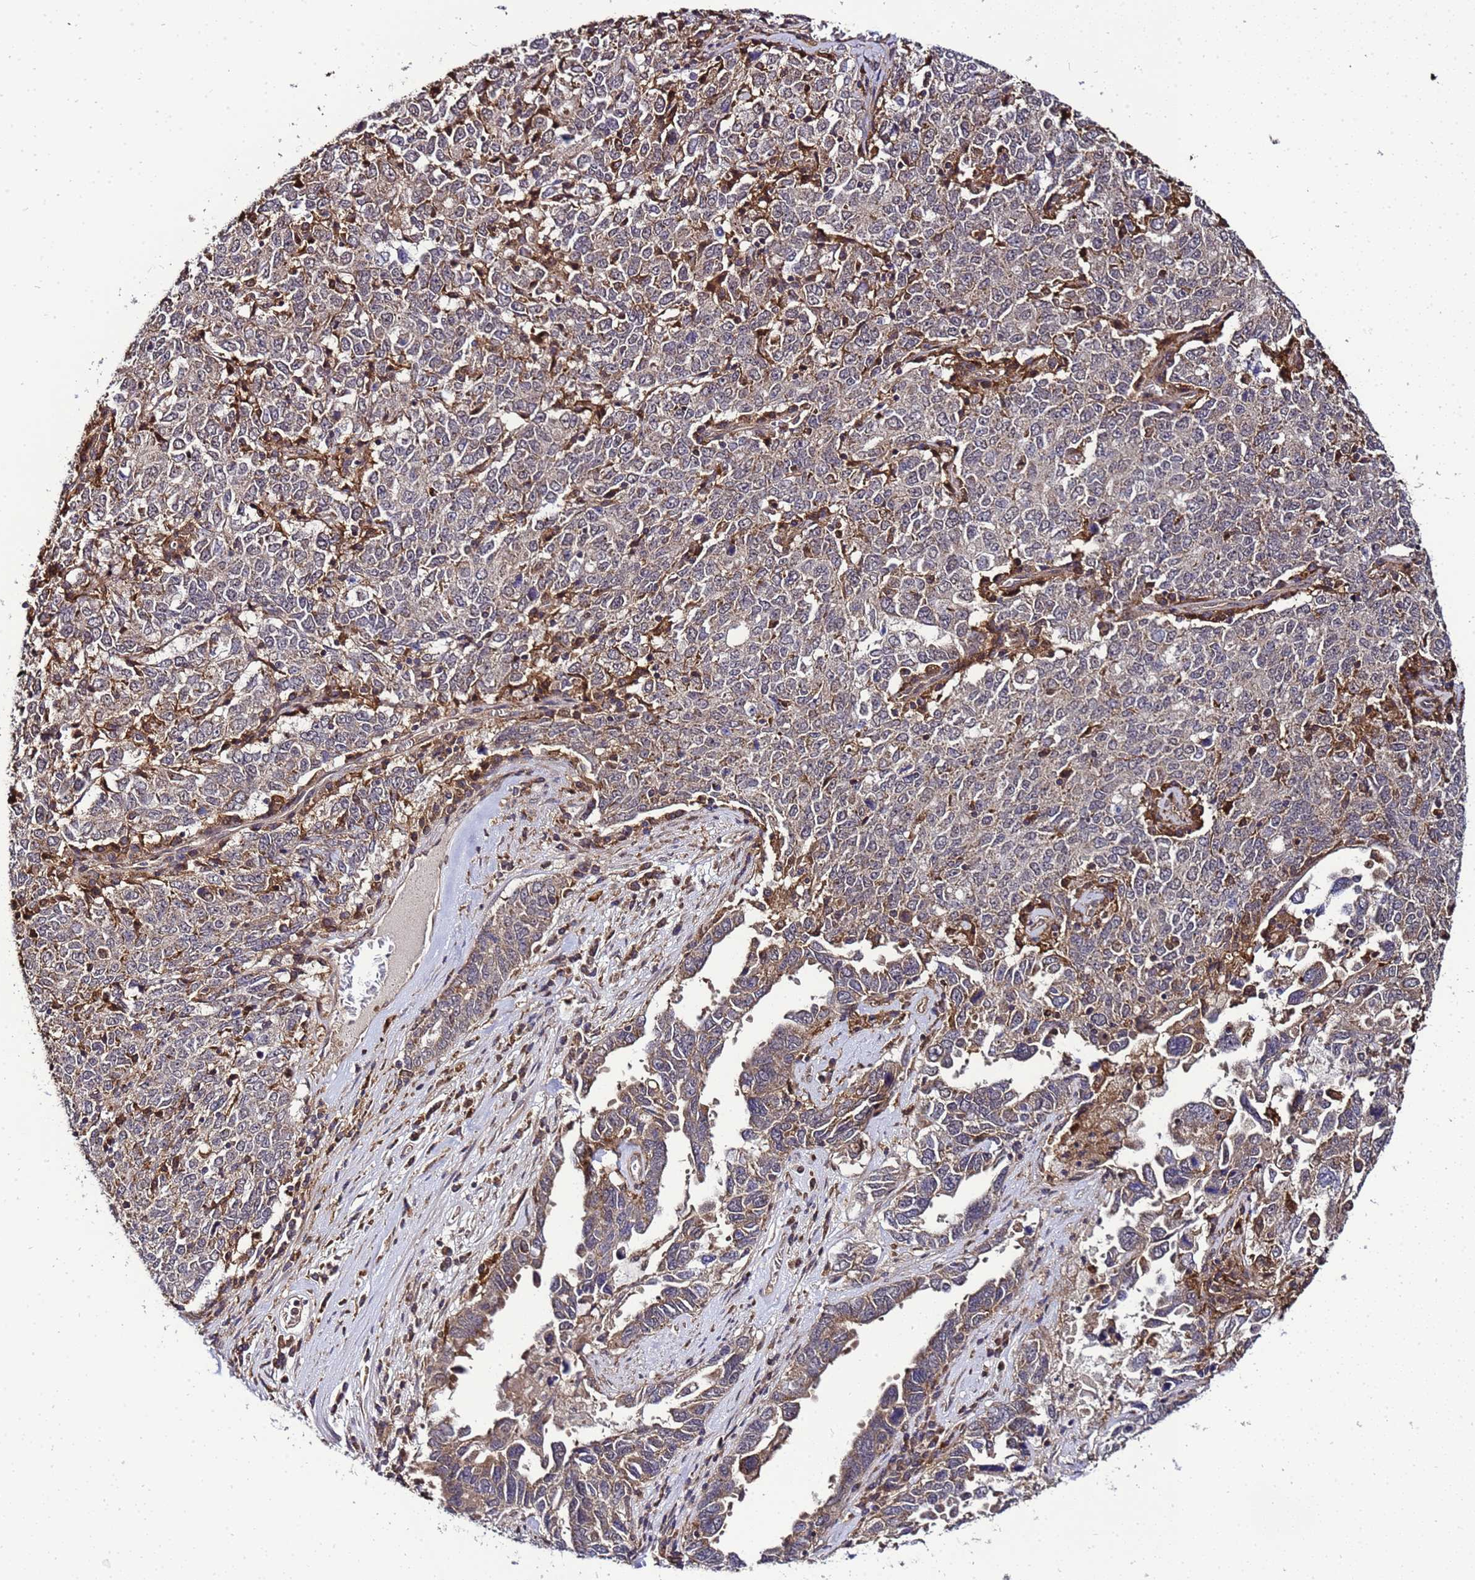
{"staining": {"intensity": "moderate", "quantity": "25%-75%", "location": "cytoplasmic/membranous"}, "tissue": "ovarian cancer", "cell_type": "Tumor cells", "image_type": "cancer", "snomed": [{"axis": "morphology", "description": "Carcinoma, endometroid"}, {"axis": "topography", "description": "Ovary"}], "caption": "Ovarian endometroid carcinoma was stained to show a protein in brown. There is medium levels of moderate cytoplasmic/membranous positivity in about 25%-75% of tumor cells. Using DAB (3,3'-diaminobenzidine) (brown) and hematoxylin (blue) stains, captured at high magnification using brightfield microscopy.", "gene": "TRABD", "patient": {"sex": "female", "age": 62}}